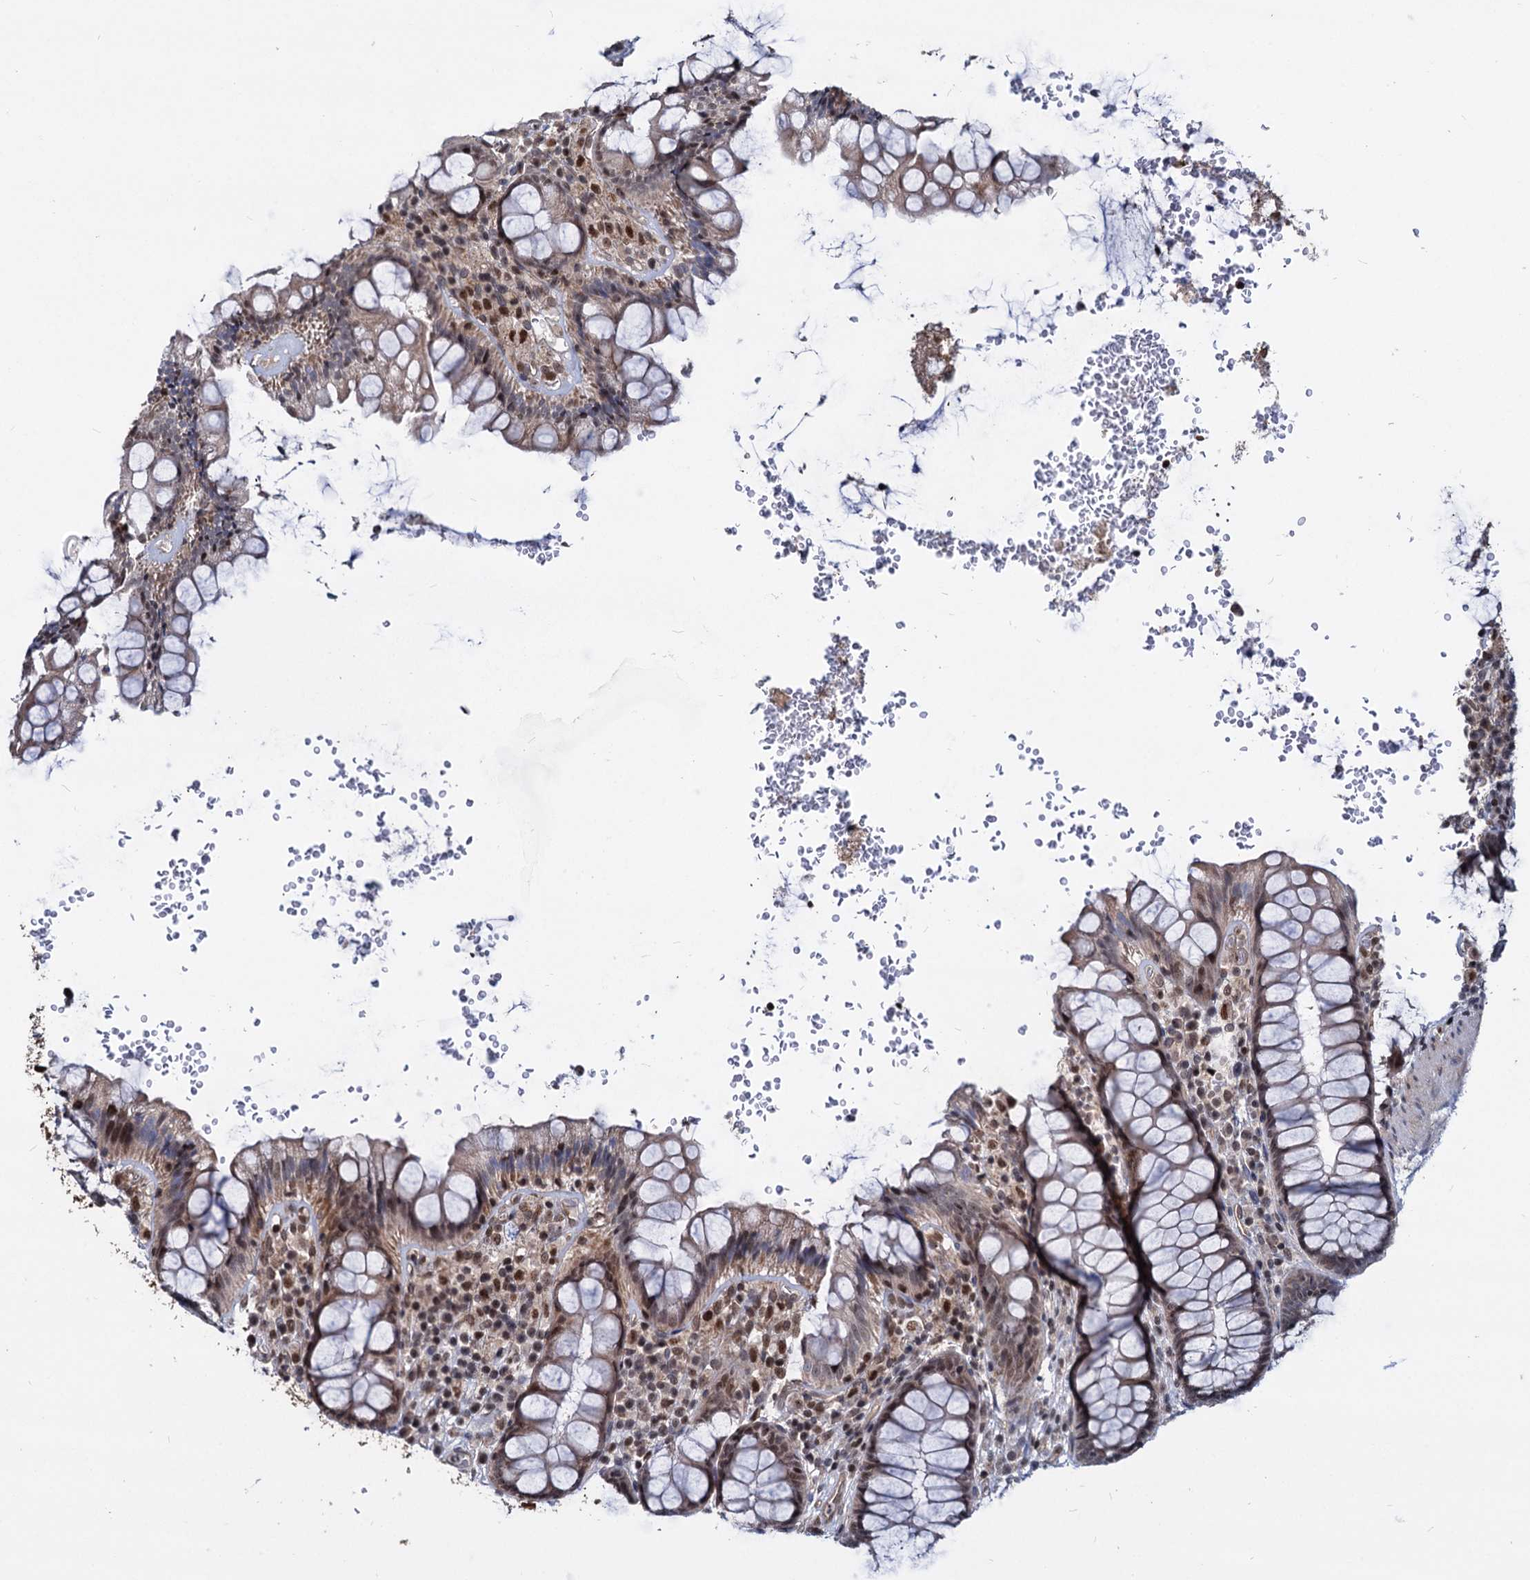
{"staining": {"intensity": "moderate", "quantity": ">75%", "location": "nuclear"}, "tissue": "rectum", "cell_type": "Glandular cells", "image_type": "normal", "snomed": [{"axis": "morphology", "description": "Normal tissue, NOS"}, {"axis": "topography", "description": "Rectum"}], "caption": "Human rectum stained with a brown dye exhibits moderate nuclear positive staining in approximately >75% of glandular cells.", "gene": "UBLCP1", "patient": {"sex": "male", "age": 83}}